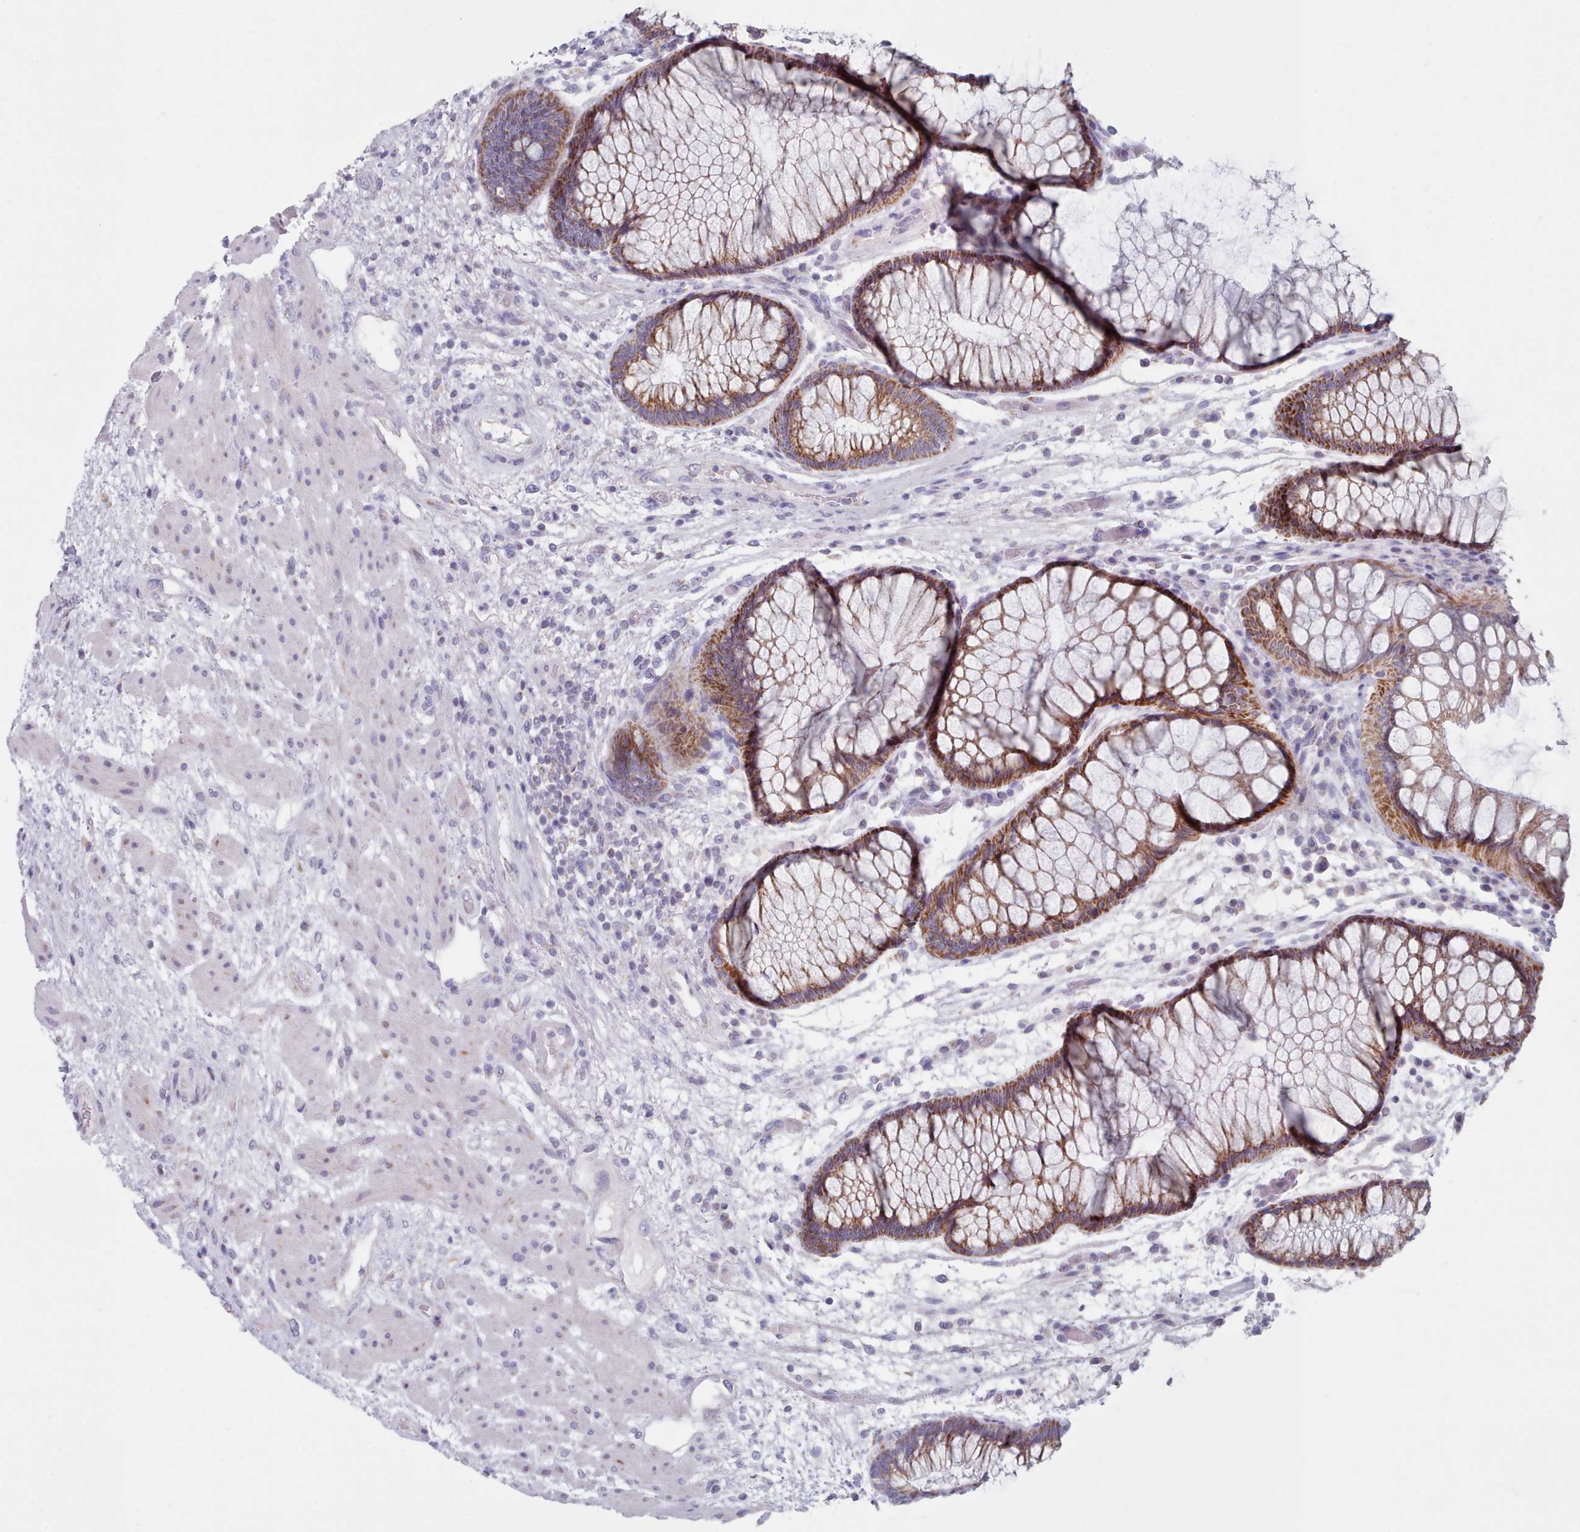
{"staining": {"intensity": "strong", "quantity": ">75%", "location": "cytoplasmic/membranous"}, "tissue": "rectum", "cell_type": "Glandular cells", "image_type": "normal", "snomed": [{"axis": "morphology", "description": "Normal tissue, NOS"}, {"axis": "topography", "description": "Rectum"}], "caption": "Rectum stained with IHC demonstrates strong cytoplasmic/membranous staining in approximately >75% of glandular cells. (DAB (3,3'-diaminobenzidine) = brown stain, brightfield microscopy at high magnification).", "gene": "FAM170B", "patient": {"sex": "male", "age": 51}}